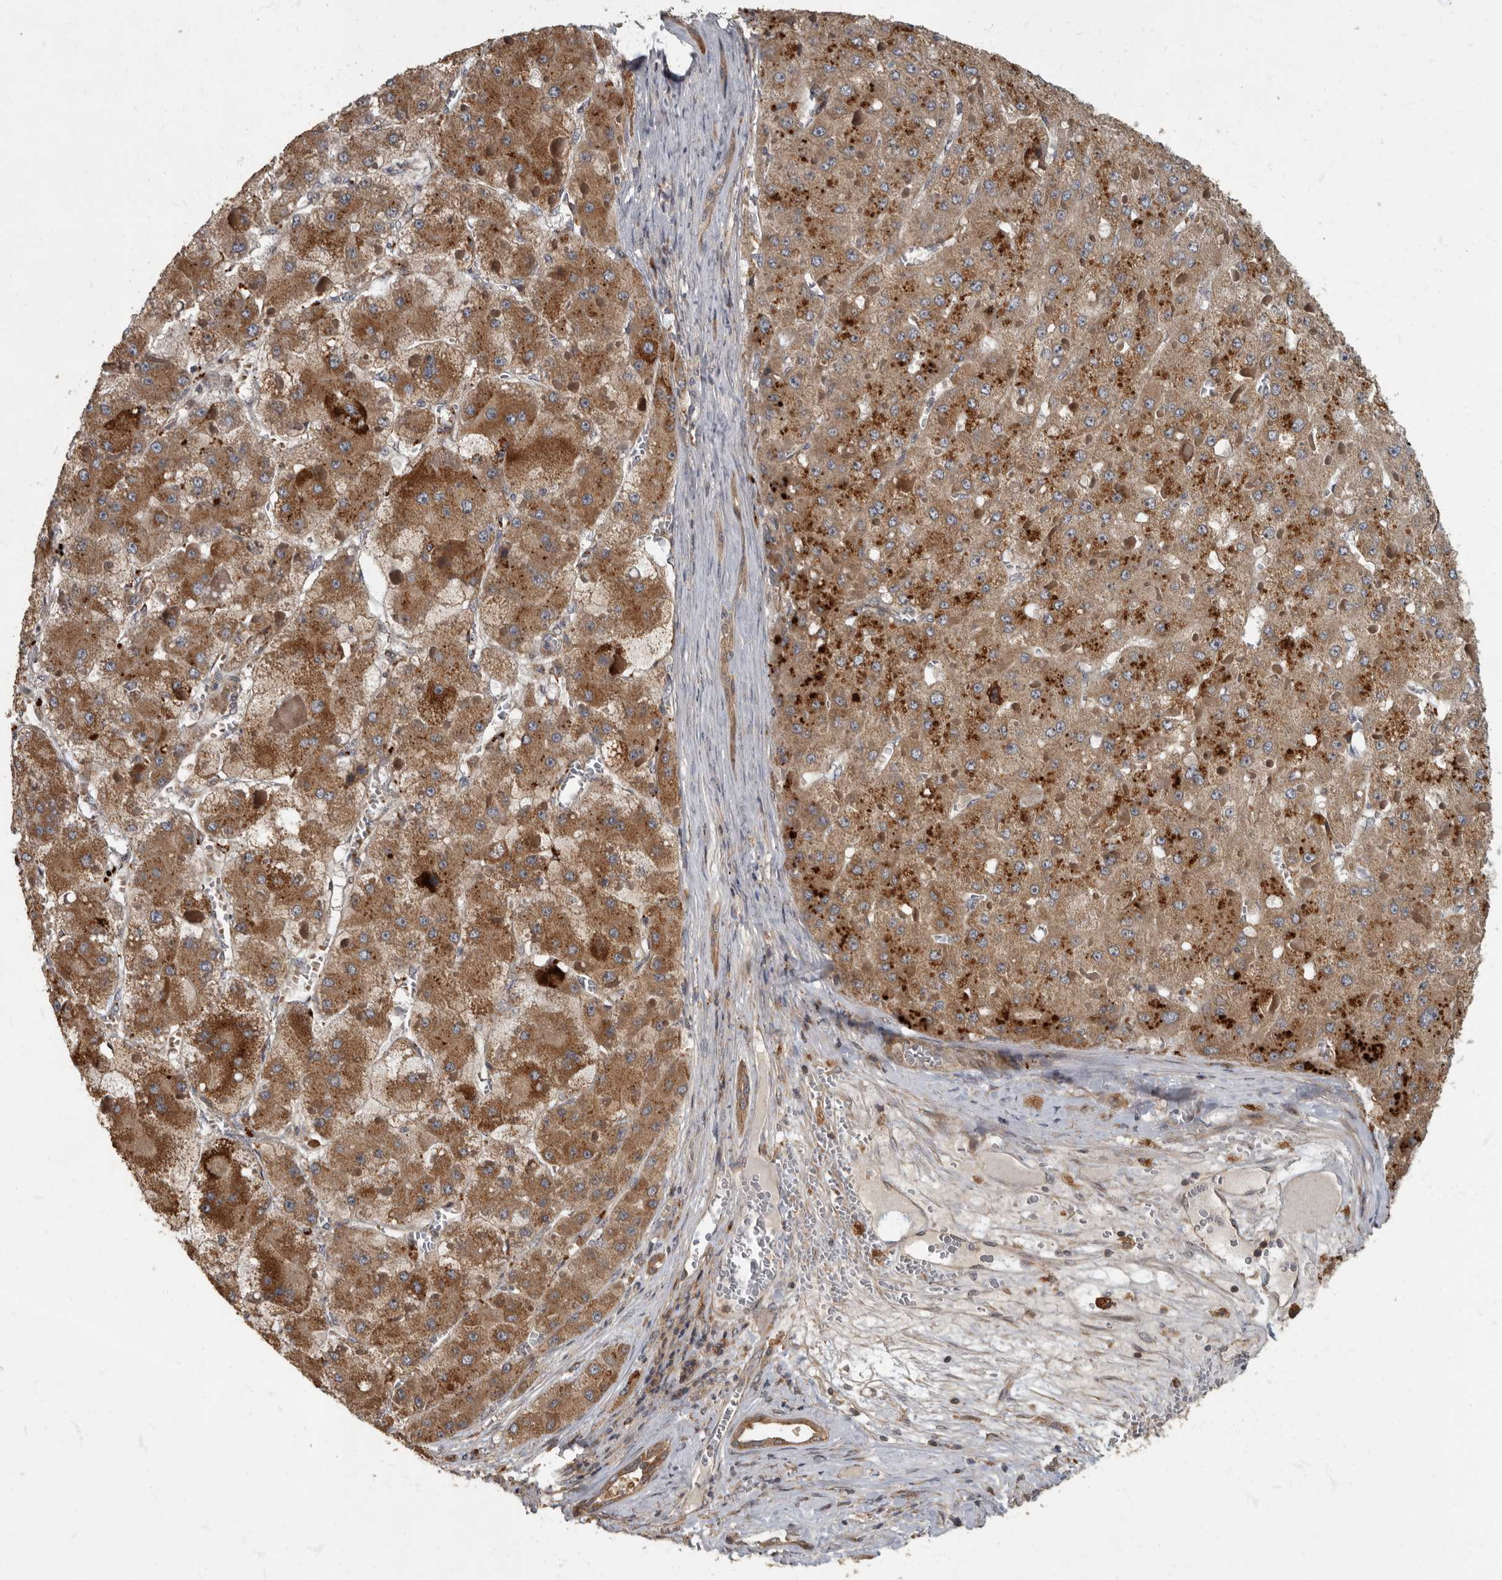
{"staining": {"intensity": "moderate", "quantity": ">75%", "location": "cytoplasmic/membranous"}, "tissue": "liver cancer", "cell_type": "Tumor cells", "image_type": "cancer", "snomed": [{"axis": "morphology", "description": "Carcinoma, Hepatocellular, NOS"}, {"axis": "topography", "description": "Liver"}], "caption": "Moderate cytoplasmic/membranous positivity is identified in about >75% of tumor cells in liver hepatocellular carcinoma. (Stains: DAB (3,3'-diaminobenzidine) in brown, nuclei in blue, Microscopy: brightfield microscopy at high magnification).", "gene": "IQCK", "patient": {"sex": "female", "age": 73}}